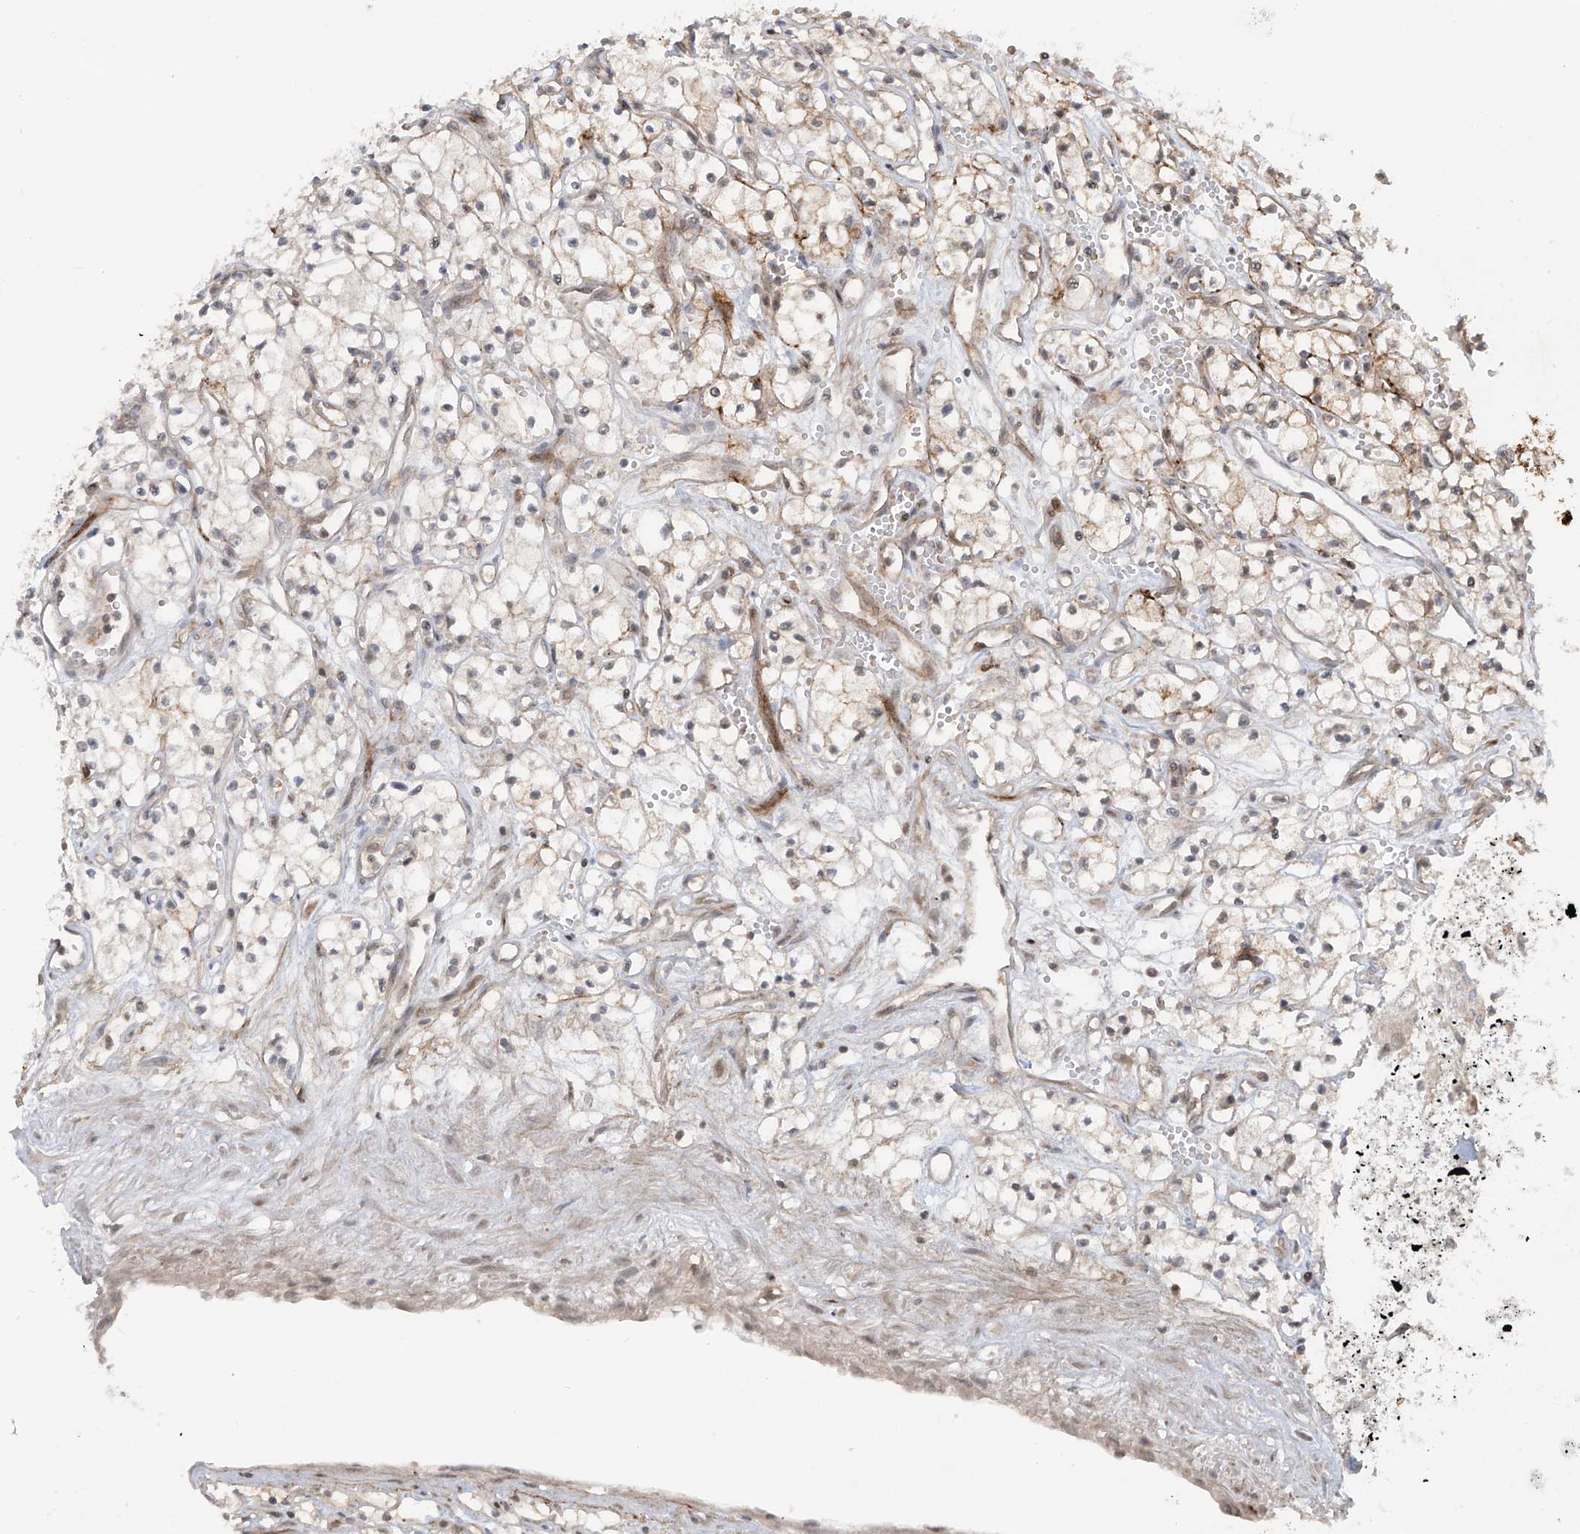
{"staining": {"intensity": "moderate", "quantity": "25%-75%", "location": "cytoplasmic/membranous,nuclear"}, "tissue": "renal cancer", "cell_type": "Tumor cells", "image_type": "cancer", "snomed": [{"axis": "morphology", "description": "Adenocarcinoma, NOS"}, {"axis": "topography", "description": "Kidney"}], "caption": "Tumor cells show moderate cytoplasmic/membranous and nuclear staining in about 25%-75% of cells in renal cancer (adenocarcinoma).", "gene": "LAGE3", "patient": {"sex": "male", "age": 59}}